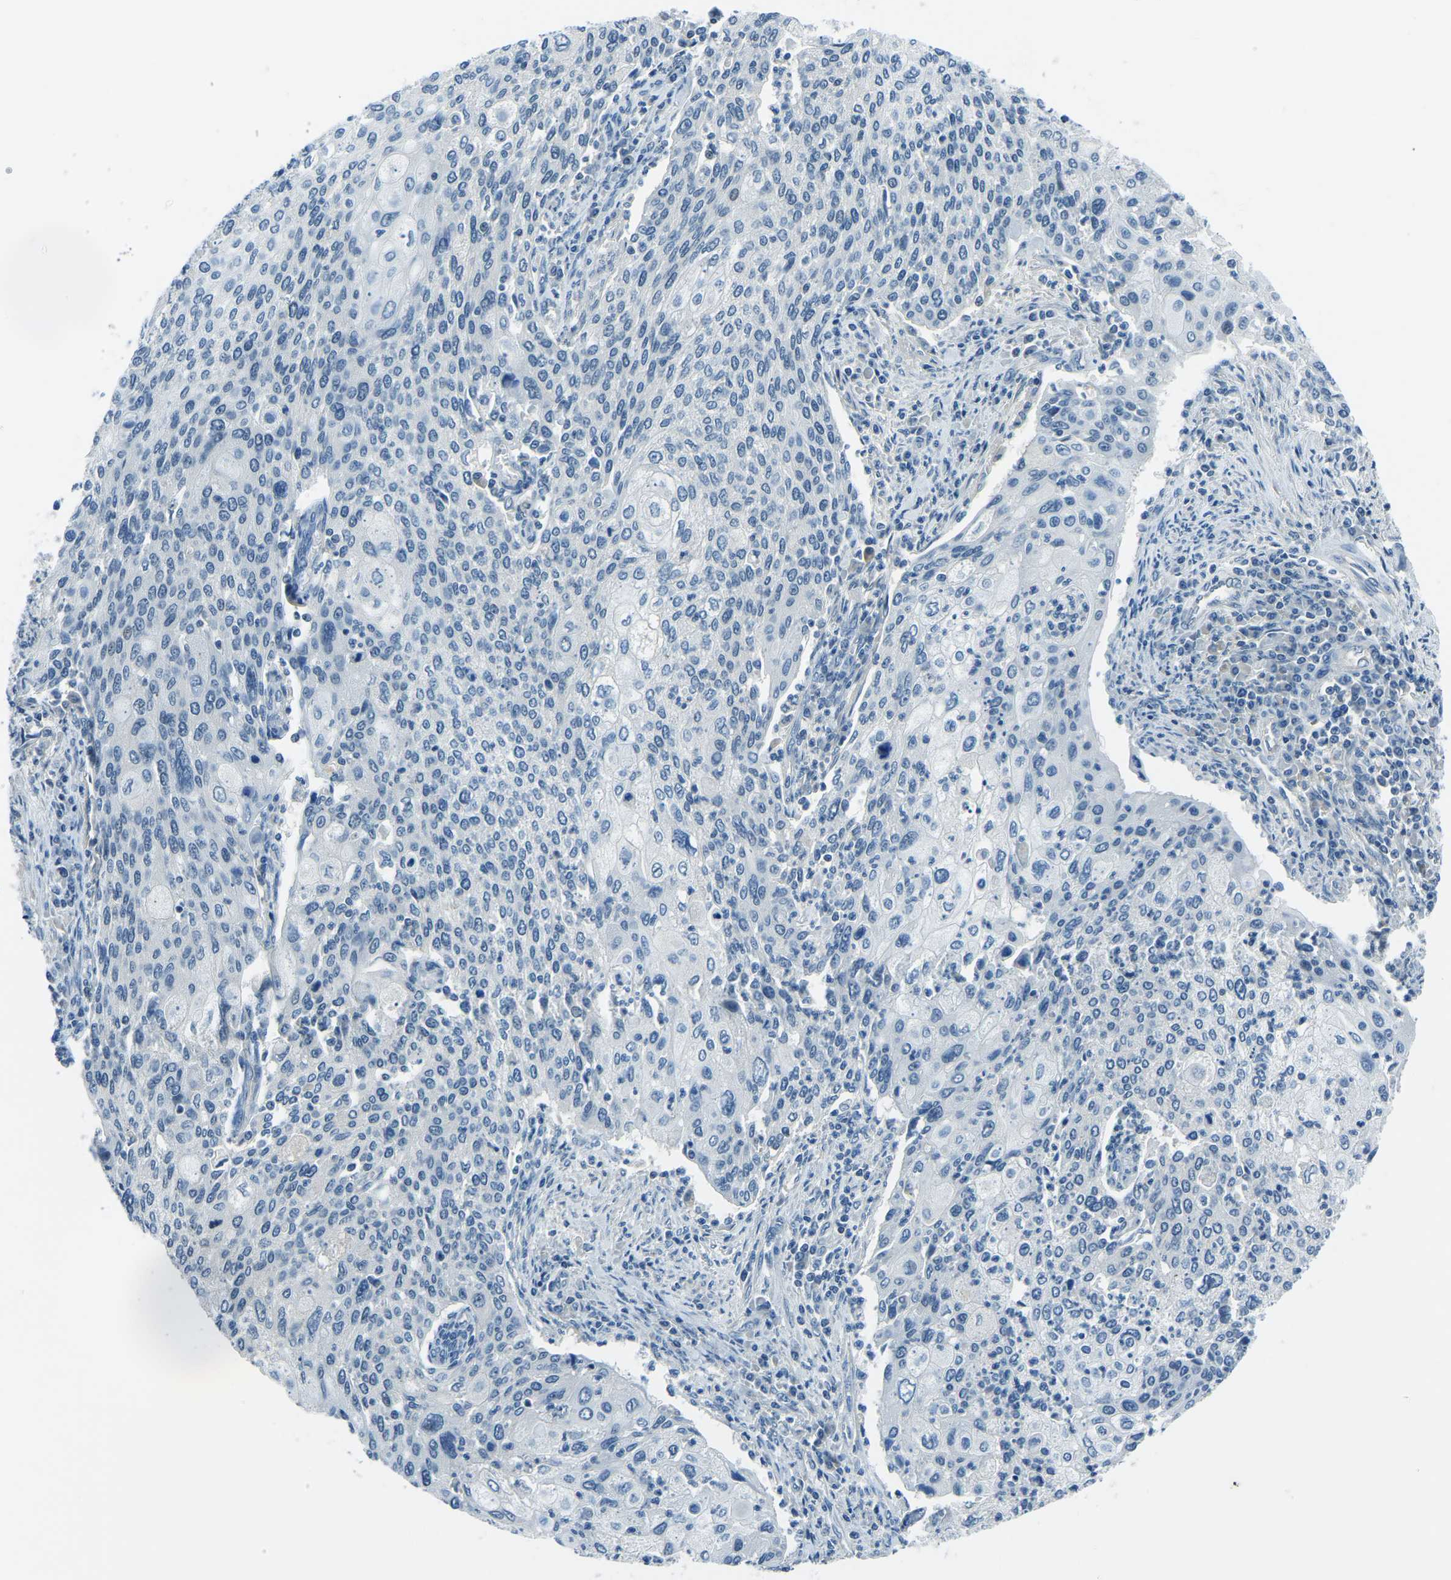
{"staining": {"intensity": "negative", "quantity": "none", "location": "none"}, "tissue": "cervical cancer", "cell_type": "Tumor cells", "image_type": "cancer", "snomed": [{"axis": "morphology", "description": "Squamous cell carcinoma, NOS"}, {"axis": "topography", "description": "Cervix"}], "caption": "Tumor cells show no significant positivity in cervical cancer (squamous cell carcinoma).", "gene": "RRP1", "patient": {"sex": "female", "age": 40}}